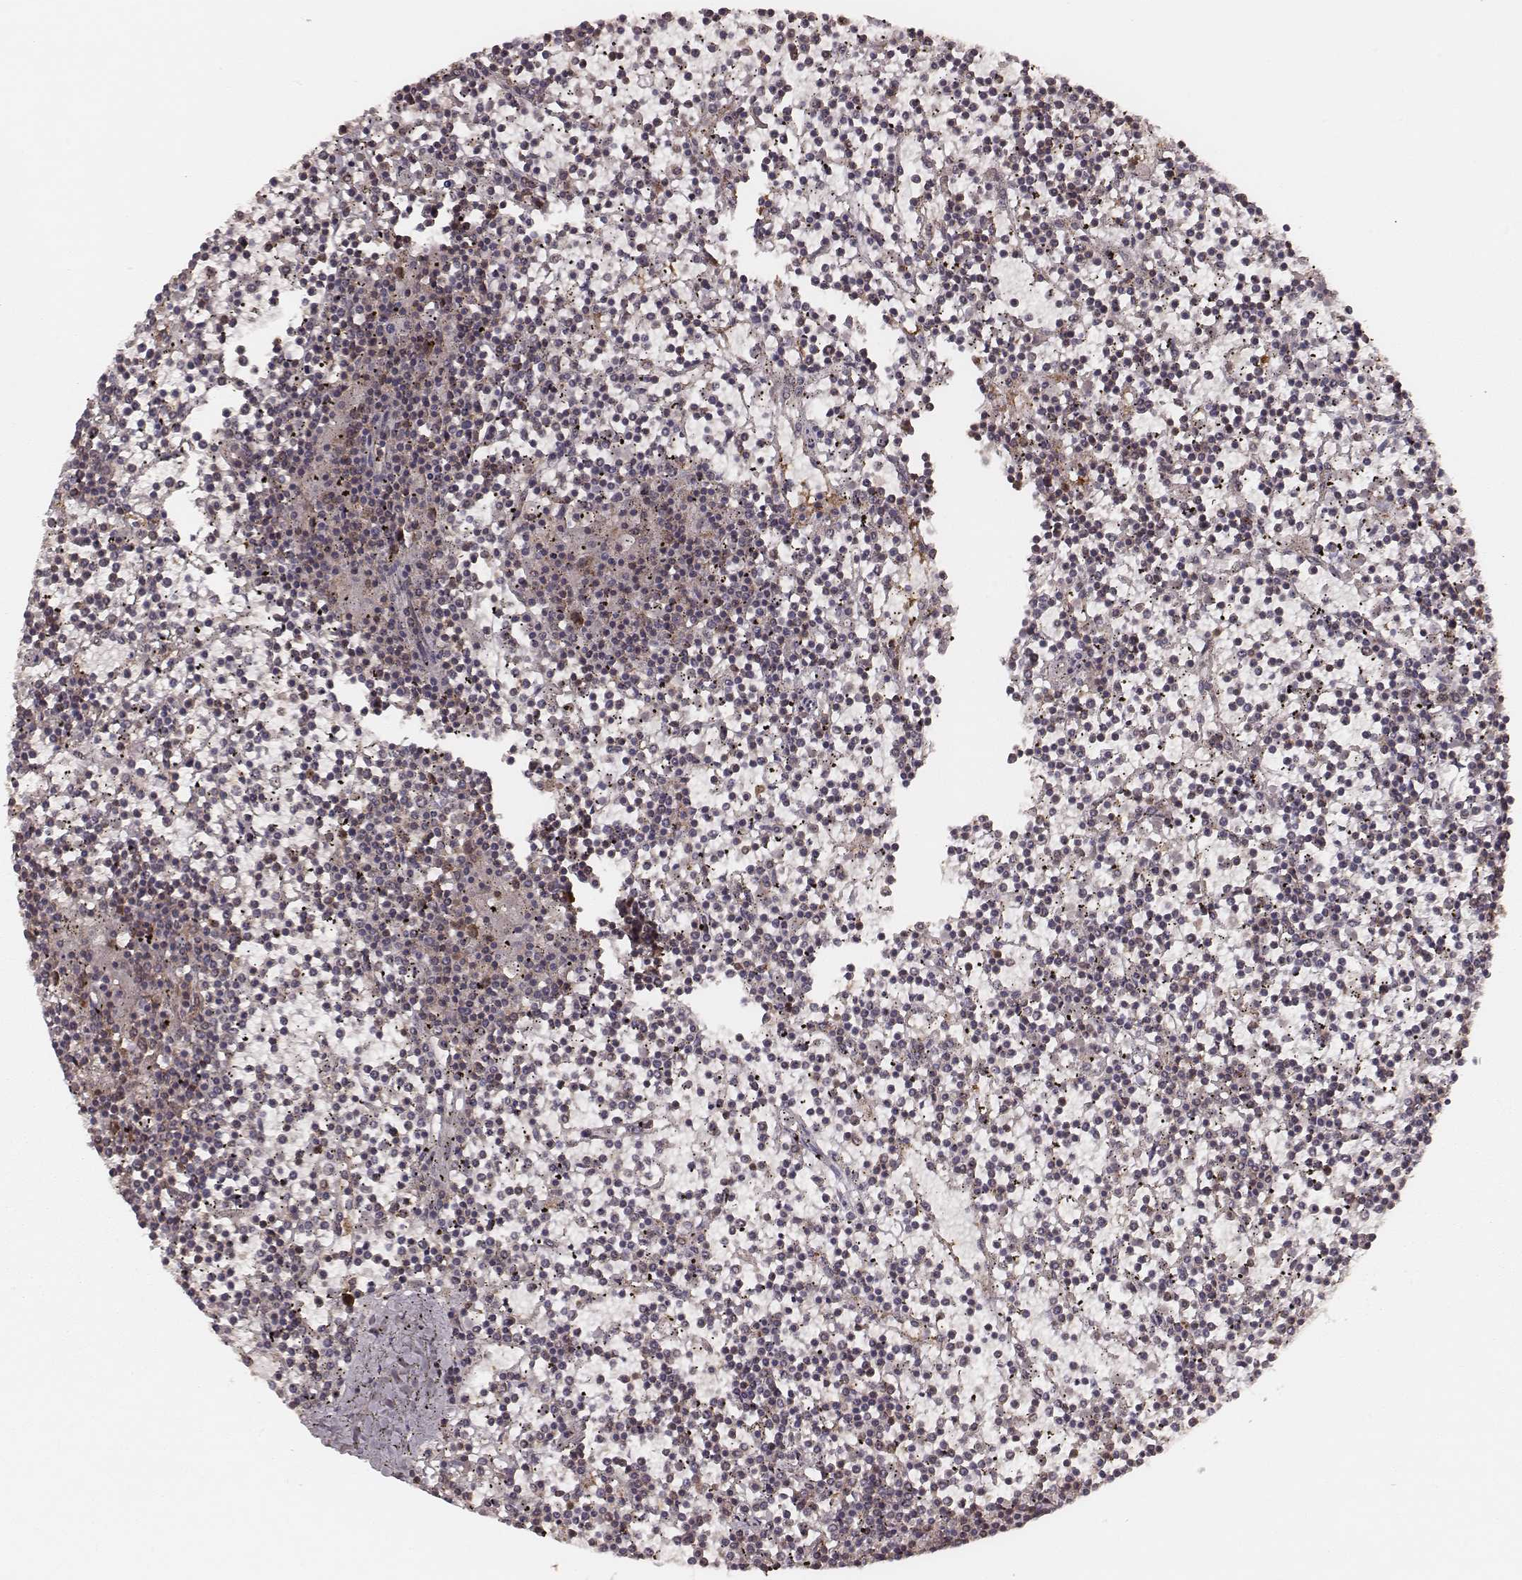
{"staining": {"intensity": "moderate", "quantity": "25%-75%", "location": "cytoplasmic/membranous"}, "tissue": "lymphoma", "cell_type": "Tumor cells", "image_type": "cancer", "snomed": [{"axis": "morphology", "description": "Malignant lymphoma, non-Hodgkin's type, Low grade"}, {"axis": "topography", "description": "Spleen"}], "caption": "This image exhibits low-grade malignant lymphoma, non-Hodgkin's type stained with immunohistochemistry to label a protein in brown. The cytoplasmic/membranous of tumor cells show moderate positivity for the protein. Nuclei are counter-stained blue.", "gene": "CARS1", "patient": {"sex": "female", "age": 19}}